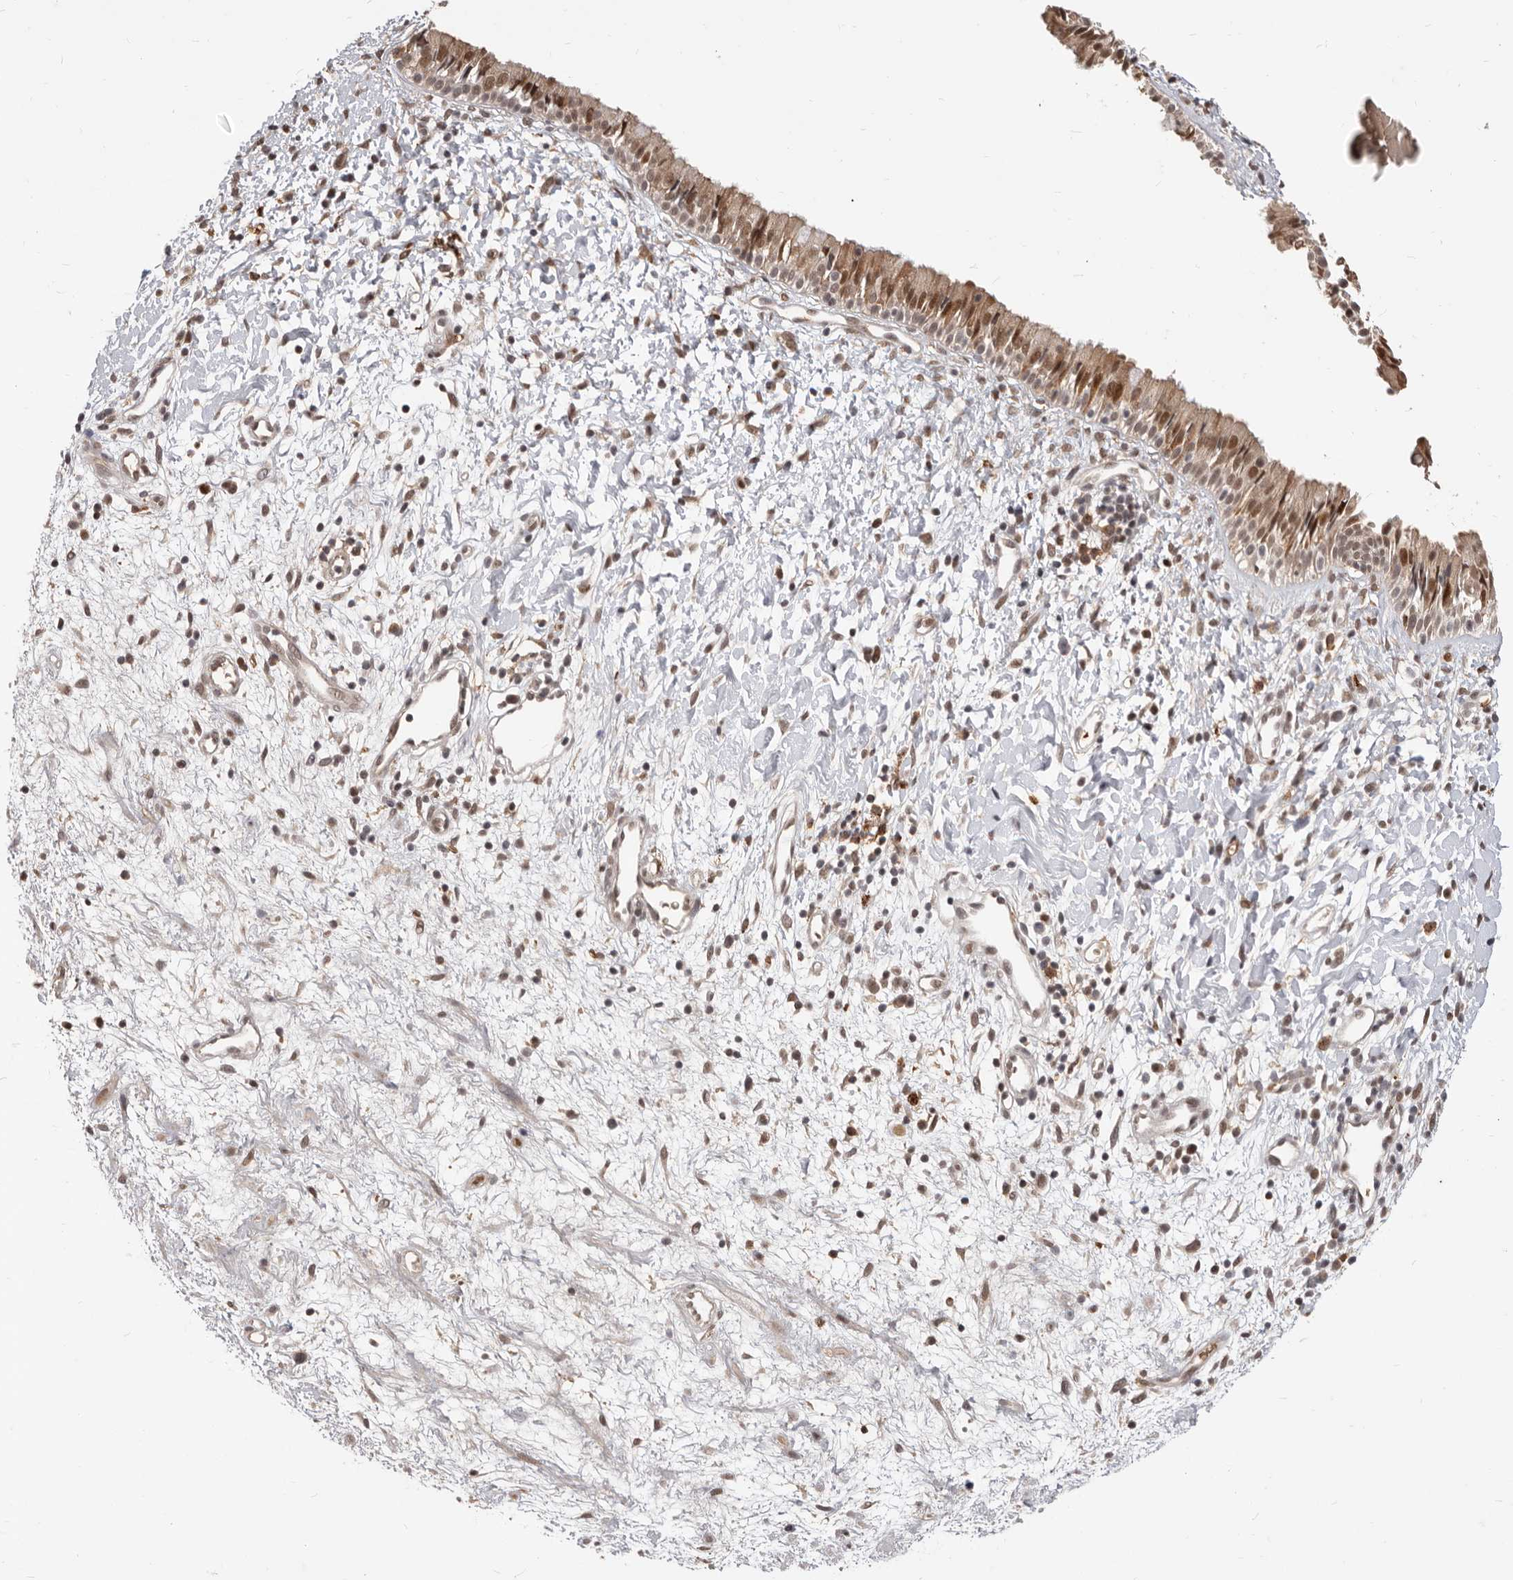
{"staining": {"intensity": "moderate", "quantity": ">75%", "location": "cytoplasmic/membranous,nuclear"}, "tissue": "nasopharynx", "cell_type": "Respiratory epithelial cells", "image_type": "normal", "snomed": [{"axis": "morphology", "description": "Normal tissue, NOS"}, {"axis": "topography", "description": "Nasopharynx"}], "caption": "High-magnification brightfield microscopy of unremarkable nasopharynx stained with DAB (brown) and counterstained with hematoxylin (blue). respiratory epithelial cells exhibit moderate cytoplasmic/membranous,nuclear expression is present in approximately>75% of cells. (IHC, brightfield microscopy, high magnification).", "gene": "NCOA3", "patient": {"sex": "male", "age": 22}}